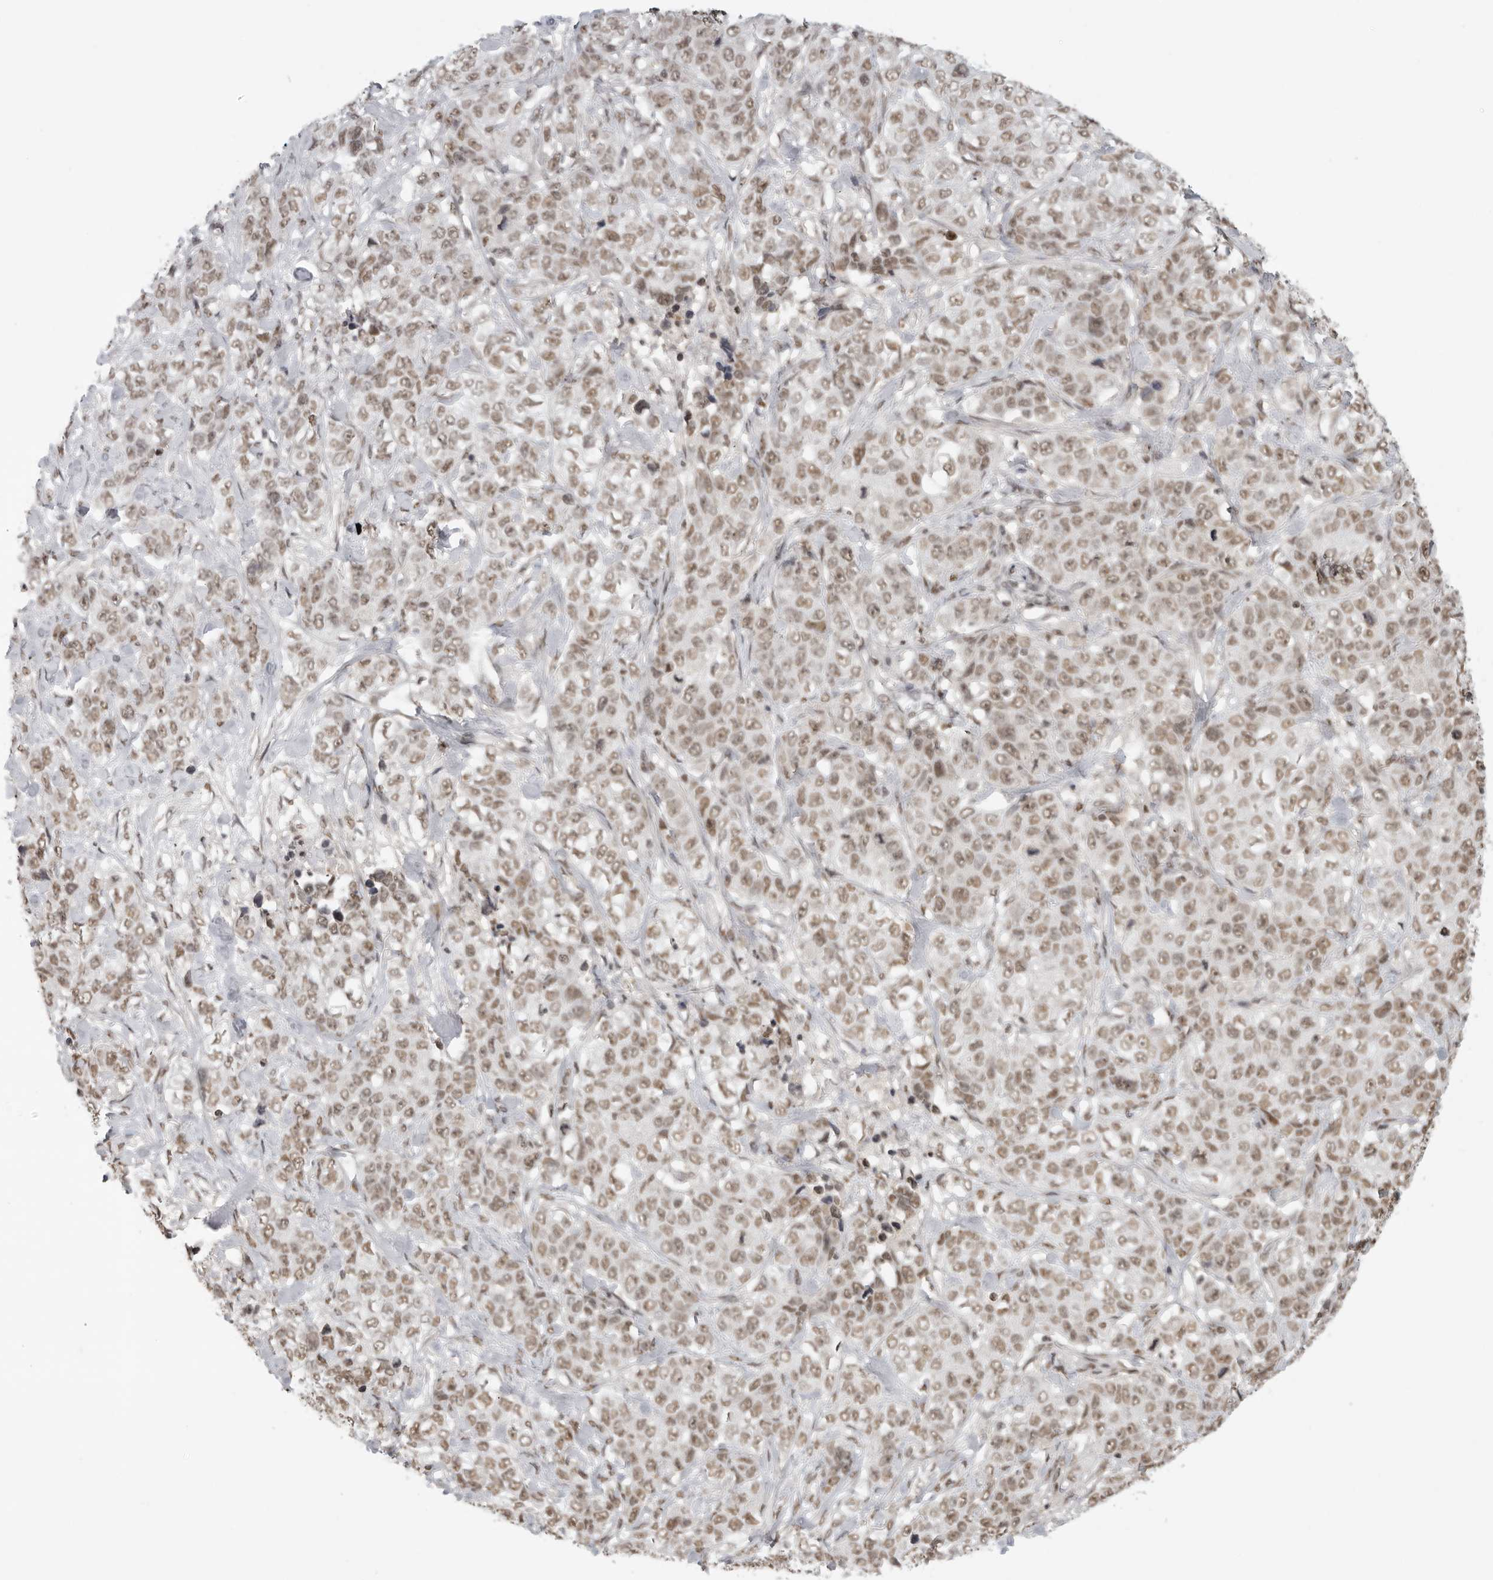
{"staining": {"intensity": "moderate", "quantity": ">75%", "location": "nuclear"}, "tissue": "stomach cancer", "cell_type": "Tumor cells", "image_type": "cancer", "snomed": [{"axis": "morphology", "description": "Adenocarcinoma, NOS"}, {"axis": "topography", "description": "Stomach"}], "caption": "Protein expression analysis of human stomach cancer reveals moderate nuclear expression in about >75% of tumor cells.", "gene": "RPA2", "patient": {"sex": "male", "age": 48}}